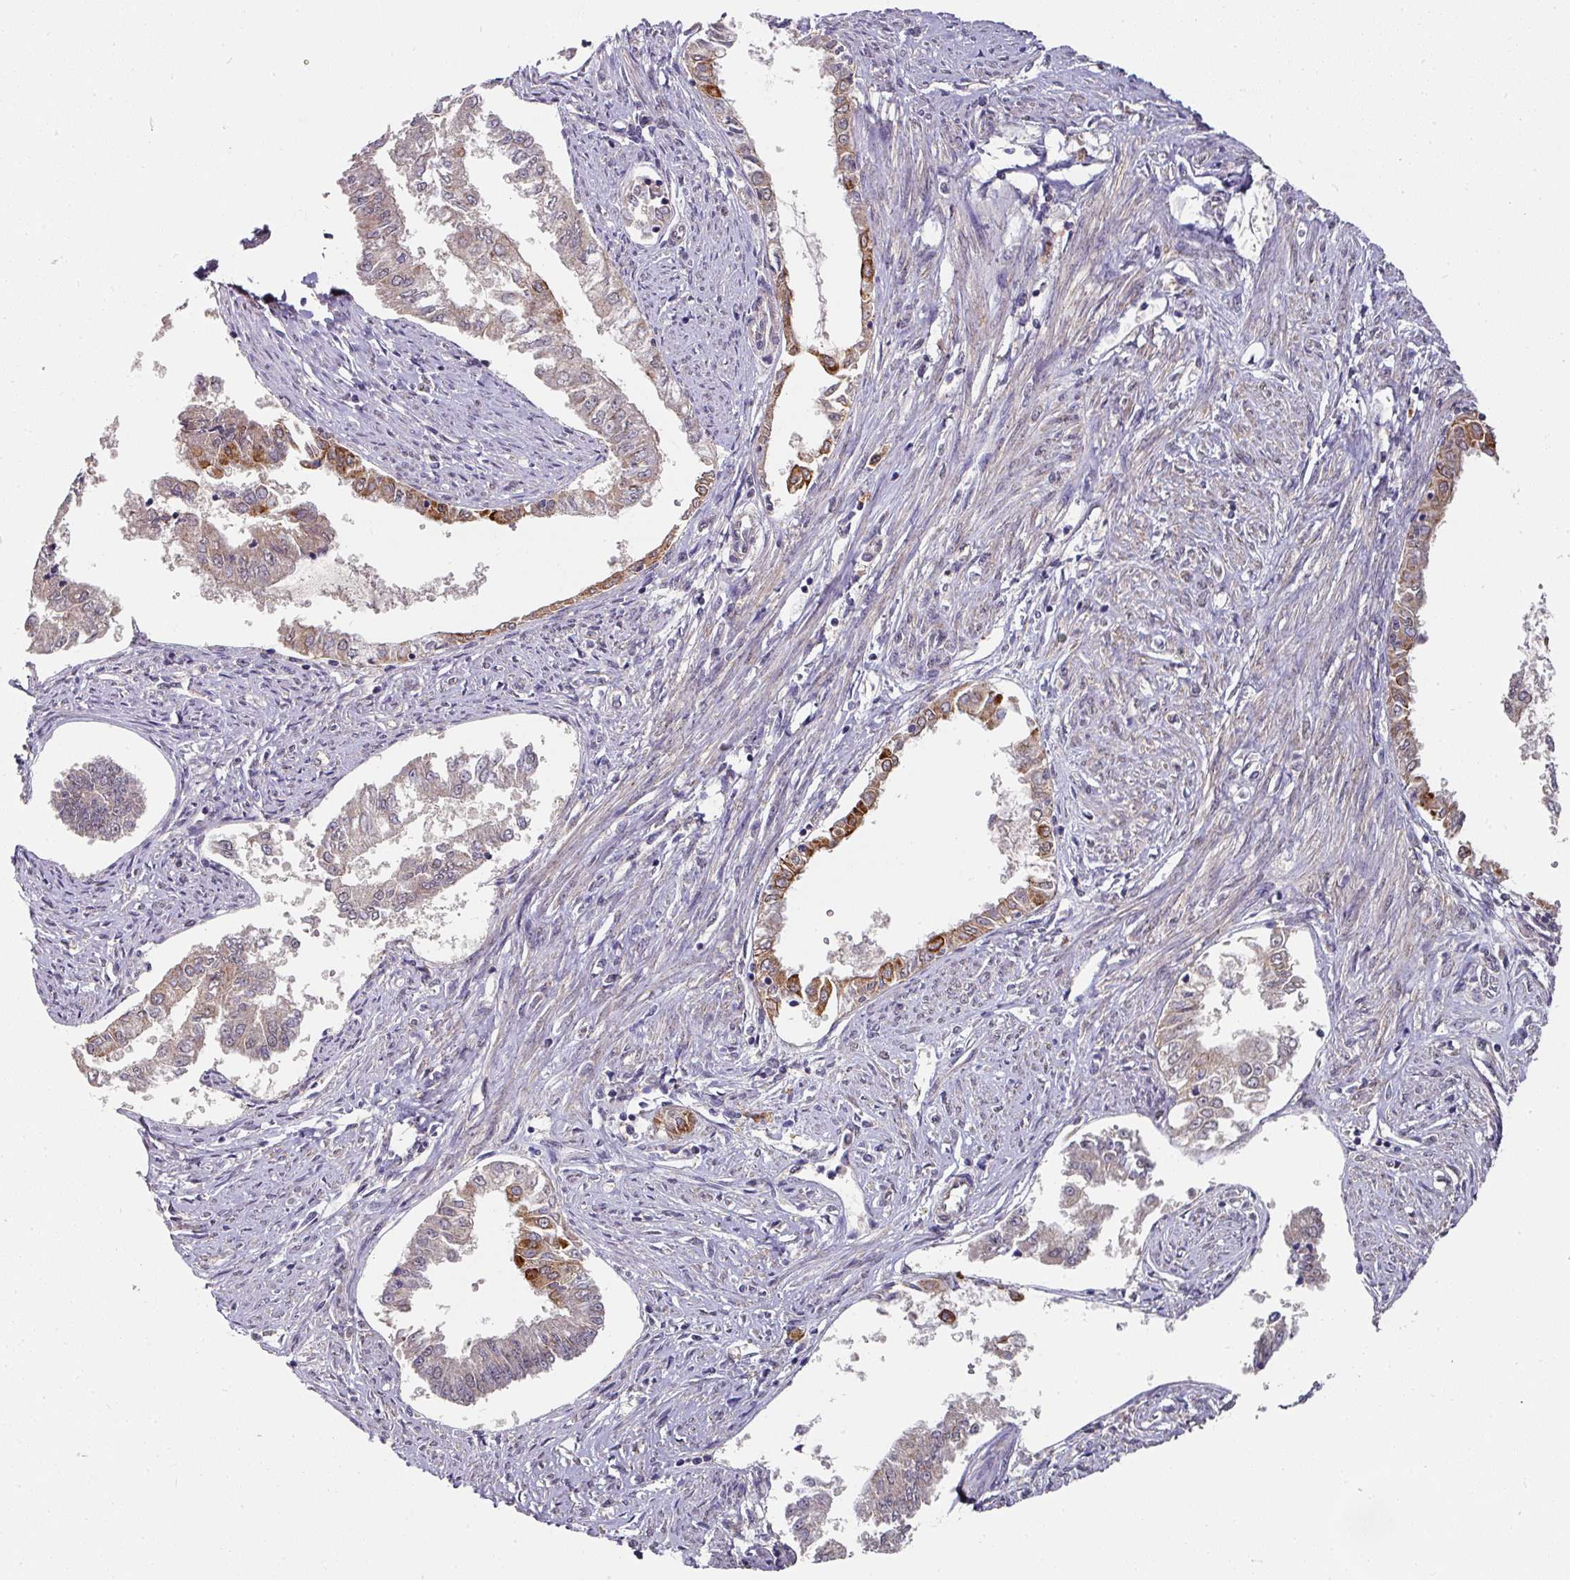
{"staining": {"intensity": "moderate", "quantity": "<25%", "location": "cytoplasmic/membranous"}, "tissue": "endometrial cancer", "cell_type": "Tumor cells", "image_type": "cancer", "snomed": [{"axis": "morphology", "description": "Adenocarcinoma, NOS"}, {"axis": "topography", "description": "Endometrium"}], "caption": "Adenocarcinoma (endometrial) stained with a brown dye demonstrates moderate cytoplasmic/membranous positive positivity in approximately <25% of tumor cells.", "gene": "EXTL3", "patient": {"sex": "female", "age": 76}}